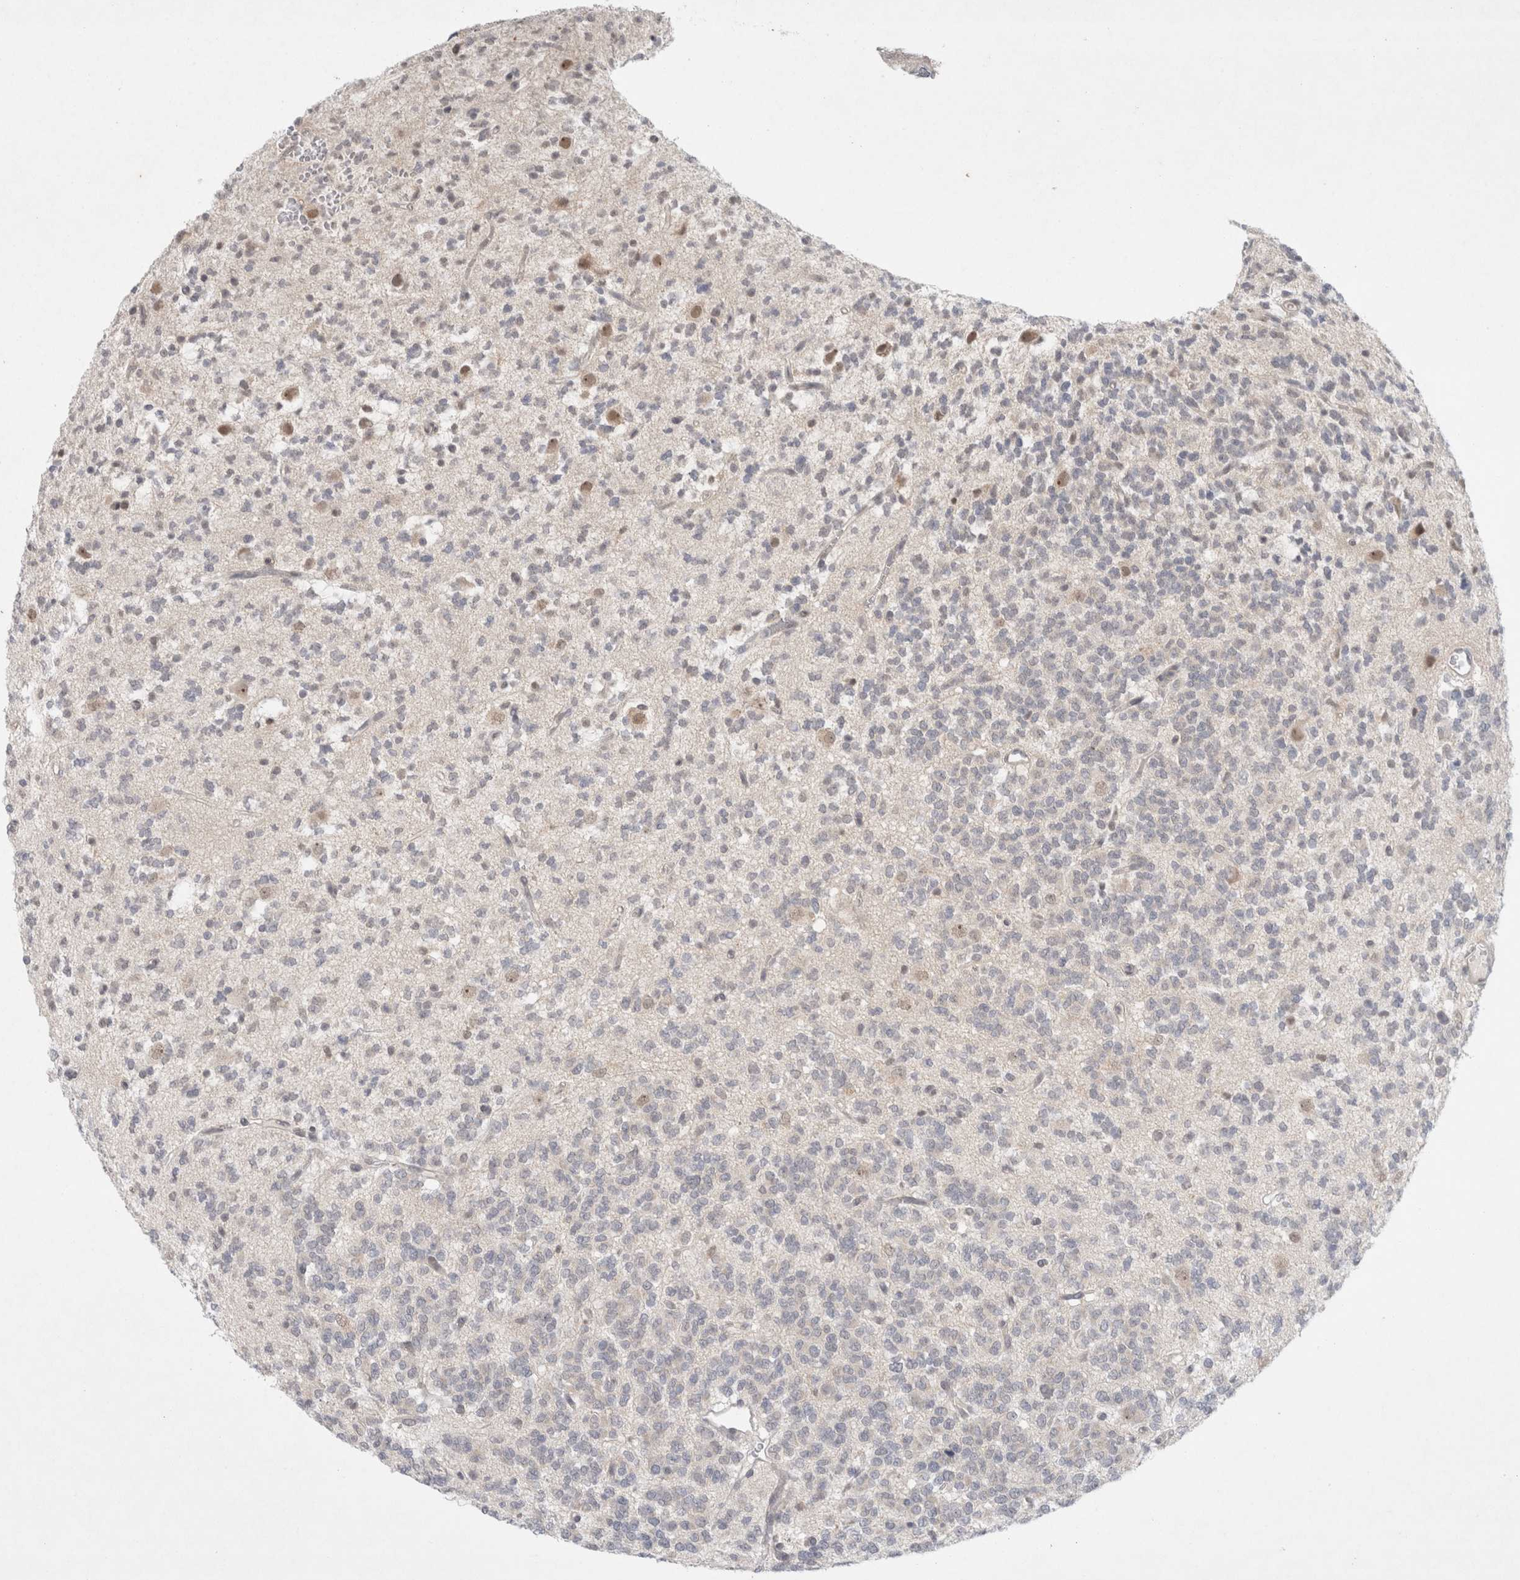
{"staining": {"intensity": "negative", "quantity": "none", "location": "none"}, "tissue": "glioma", "cell_type": "Tumor cells", "image_type": "cancer", "snomed": [{"axis": "morphology", "description": "Glioma, malignant, Low grade"}, {"axis": "topography", "description": "Brain"}], "caption": "Immunohistochemistry of glioma demonstrates no staining in tumor cells.", "gene": "FBXO42", "patient": {"sex": "male", "age": 38}}